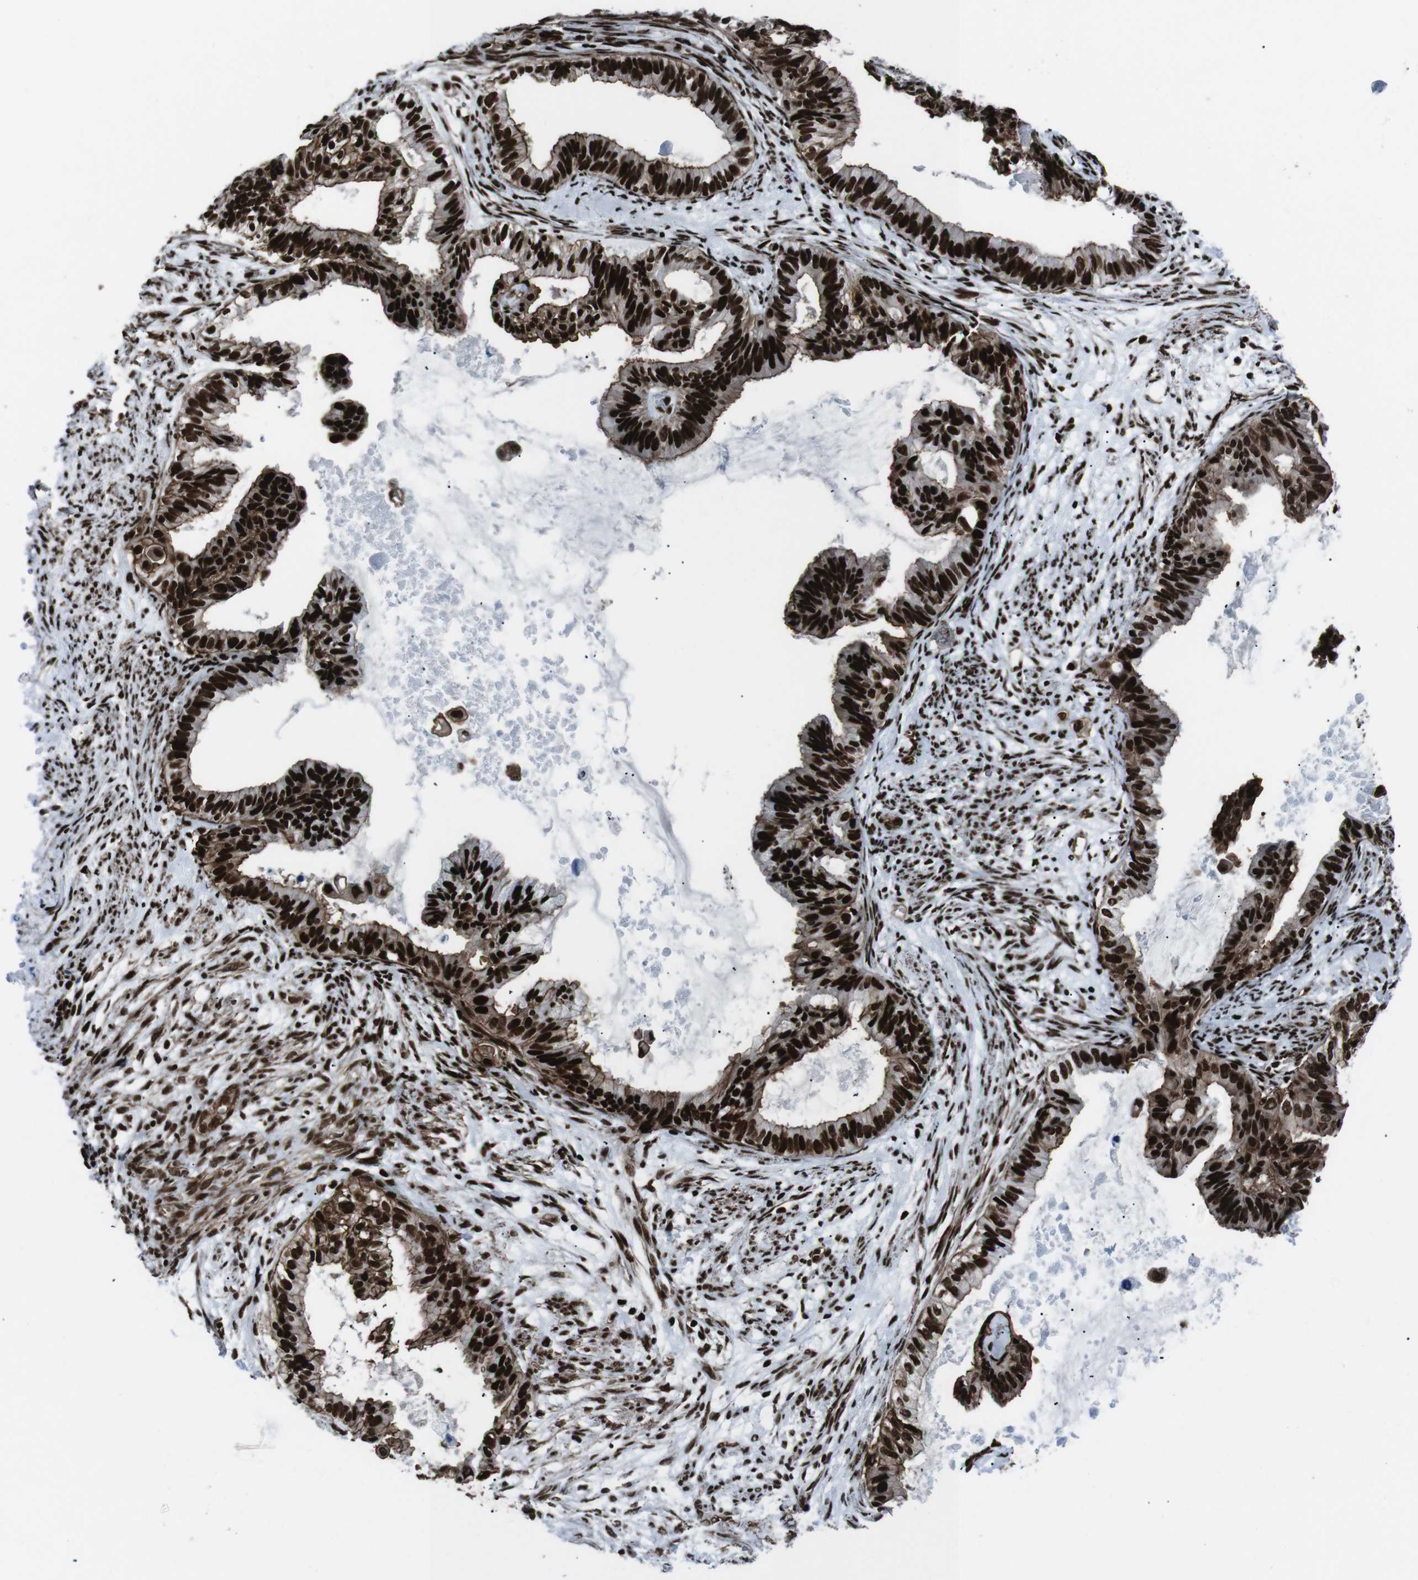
{"staining": {"intensity": "strong", "quantity": ">75%", "location": "cytoplasmic/membranous,nuclear"}, "tissue": "cervical cancer", "cell_type": "Tumor cells", "image_type": "cancer", "snomed": [{"axis": "morphology", "description": "Normal tissue, NOS"}, {"axis": "morphology", "description": "Adenocarcinoma, NOS"}, {"axis": "topography", "description": "Cervix"}, {"axis": "topography", "description": "Endometrium"}], "caption": "Cervical adenocarcinoma tissue demonstrates strong cytoplasmic/membranous and nuclear expression in about >75% of tumor cells, visualized by immunohistochemistry. Immunohistochemistry (ihc) stains the protein in brown and the nuclei are stained blue.", "gene": "HNRNPU", "patient": {"sex": "female", "age": 86}}